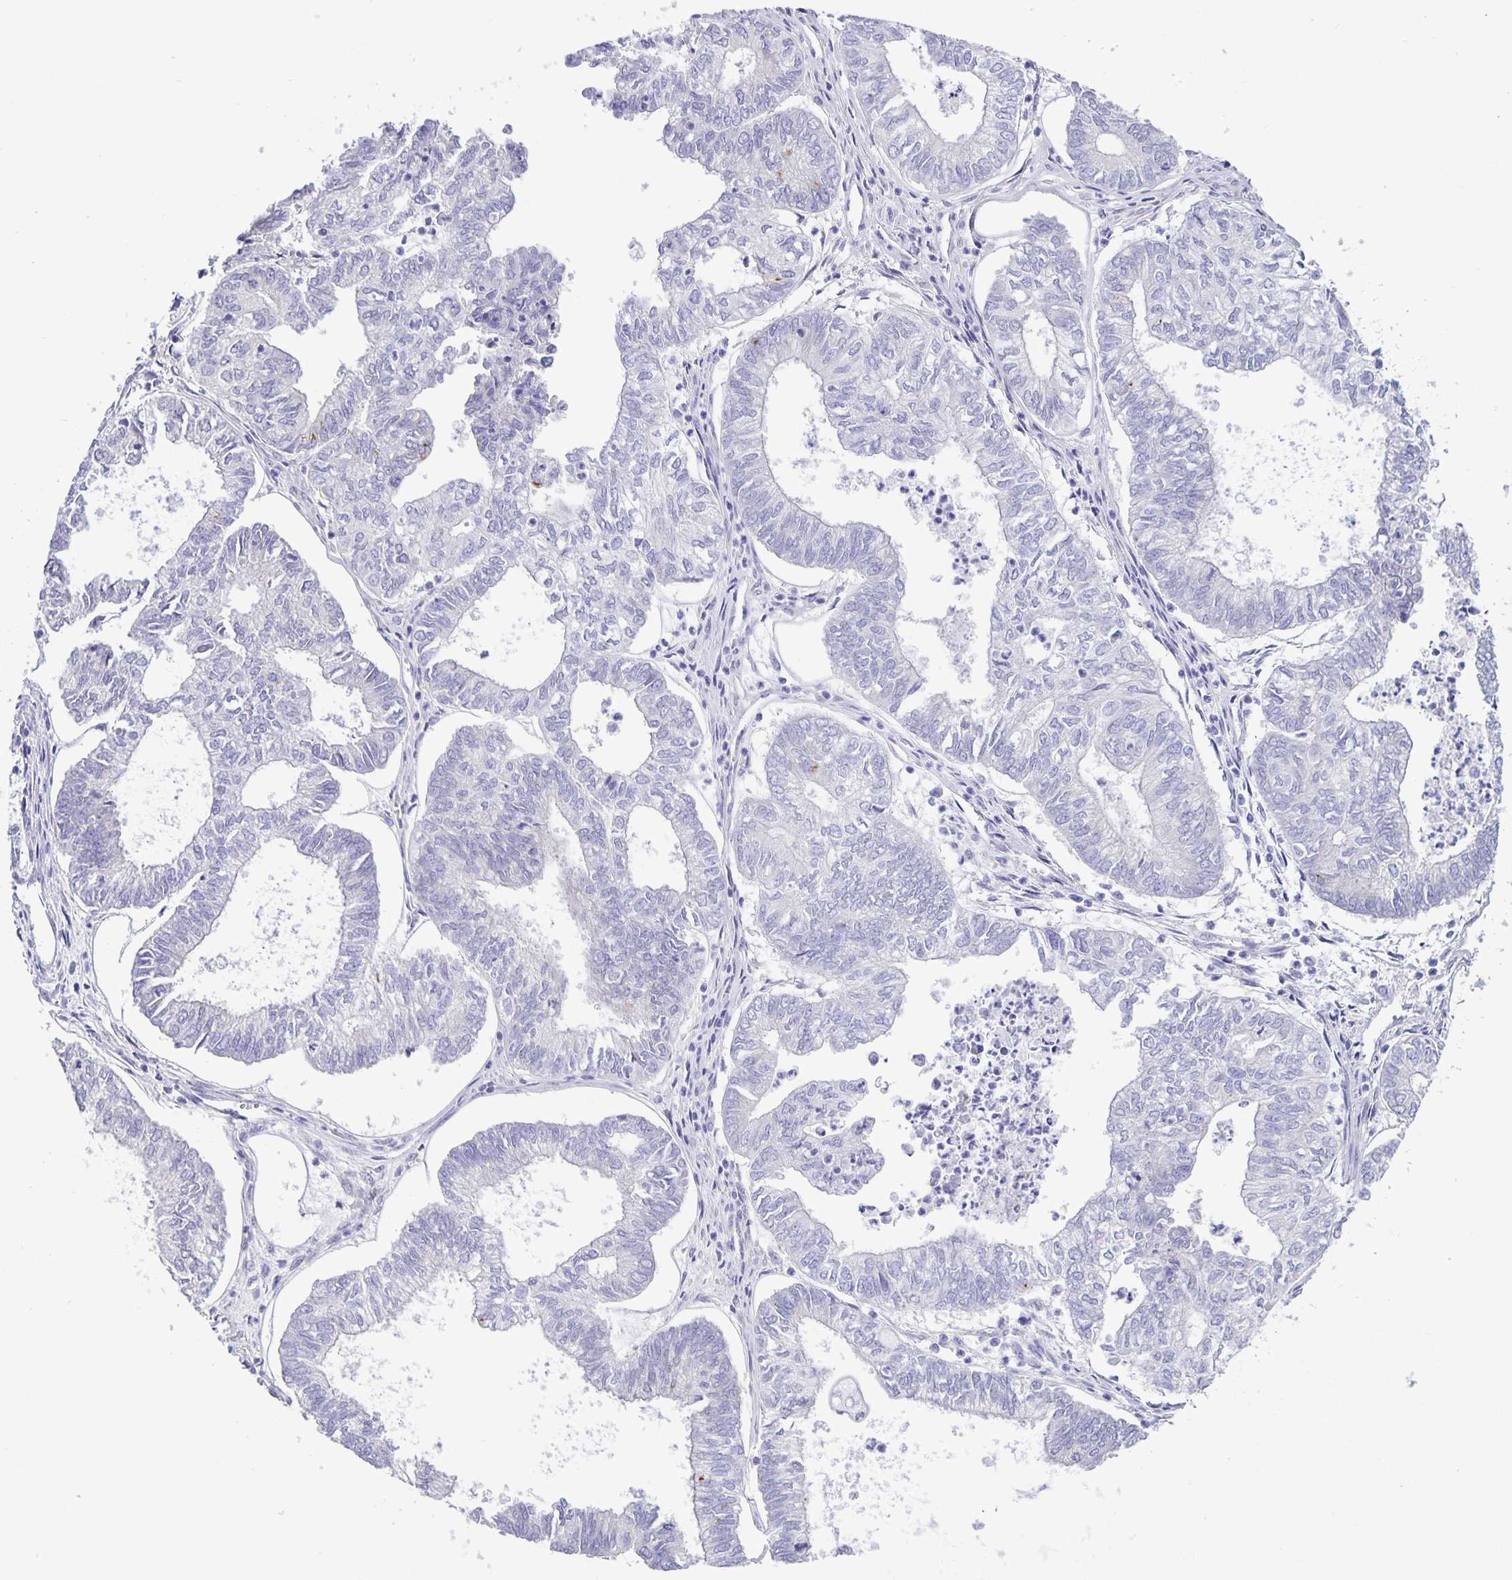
{"staining": {"intensity": "negative", "quantity": "none", "location": "none"}, "tissue": "ovarian cancer", "cell_type": "Tumor cells", "image_type": "cancer", "snomed": [{"axis": "morphology", "description": "Carcinoma, endometroid"}, {"axis": "topography", "description": "Ovary"}], "caption": "Ovarian cancer (endometroid carcinoma) stained for a protein using IHC displays no positivity tumor cells.", "gene": "ERMN", "patient": {"sex": "female", "age": 64}}